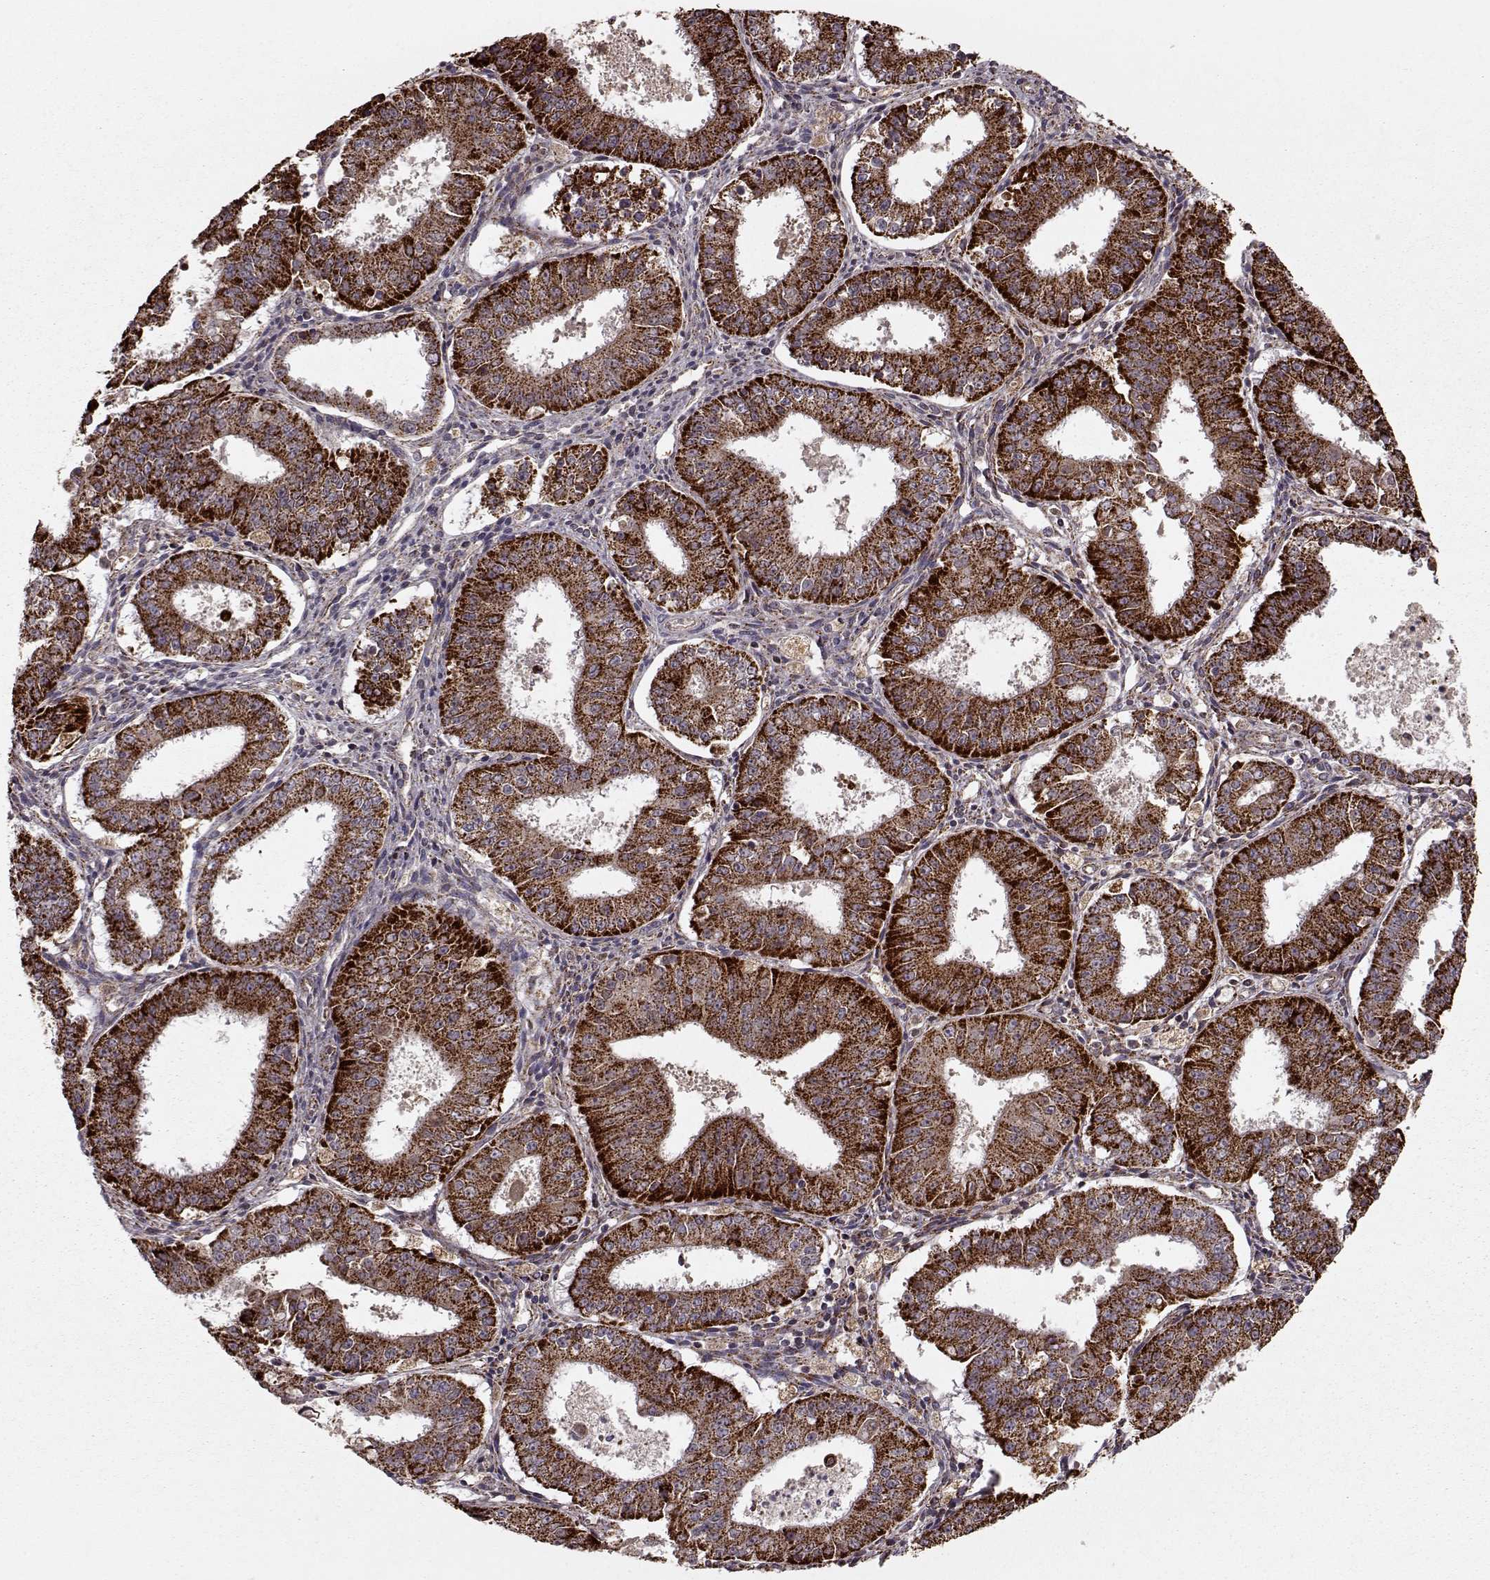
{"staining": {"intensity": "strong", "quantity": ">75%", "location": "cytoplasmic/membranous"}, "tissue": "ovarian cancer", "cell_type": "Tumor cells", "image_type": "cancer", "snomed": [{"axis": "morphology", "description": "Carcinoma, endometroid"}, {"axis": "topography", "description": "Ovary"}], "caption": "The photomicrograph displays immunohistochemical staining of ovarian cancer (endometroid carcinoma). There is strong cytoplasmic/membranous positivity is appreciated in approximately >75% of tumor cells.", "gene": "CMTM3", "patient": {"sex": "female", "age": 42}}